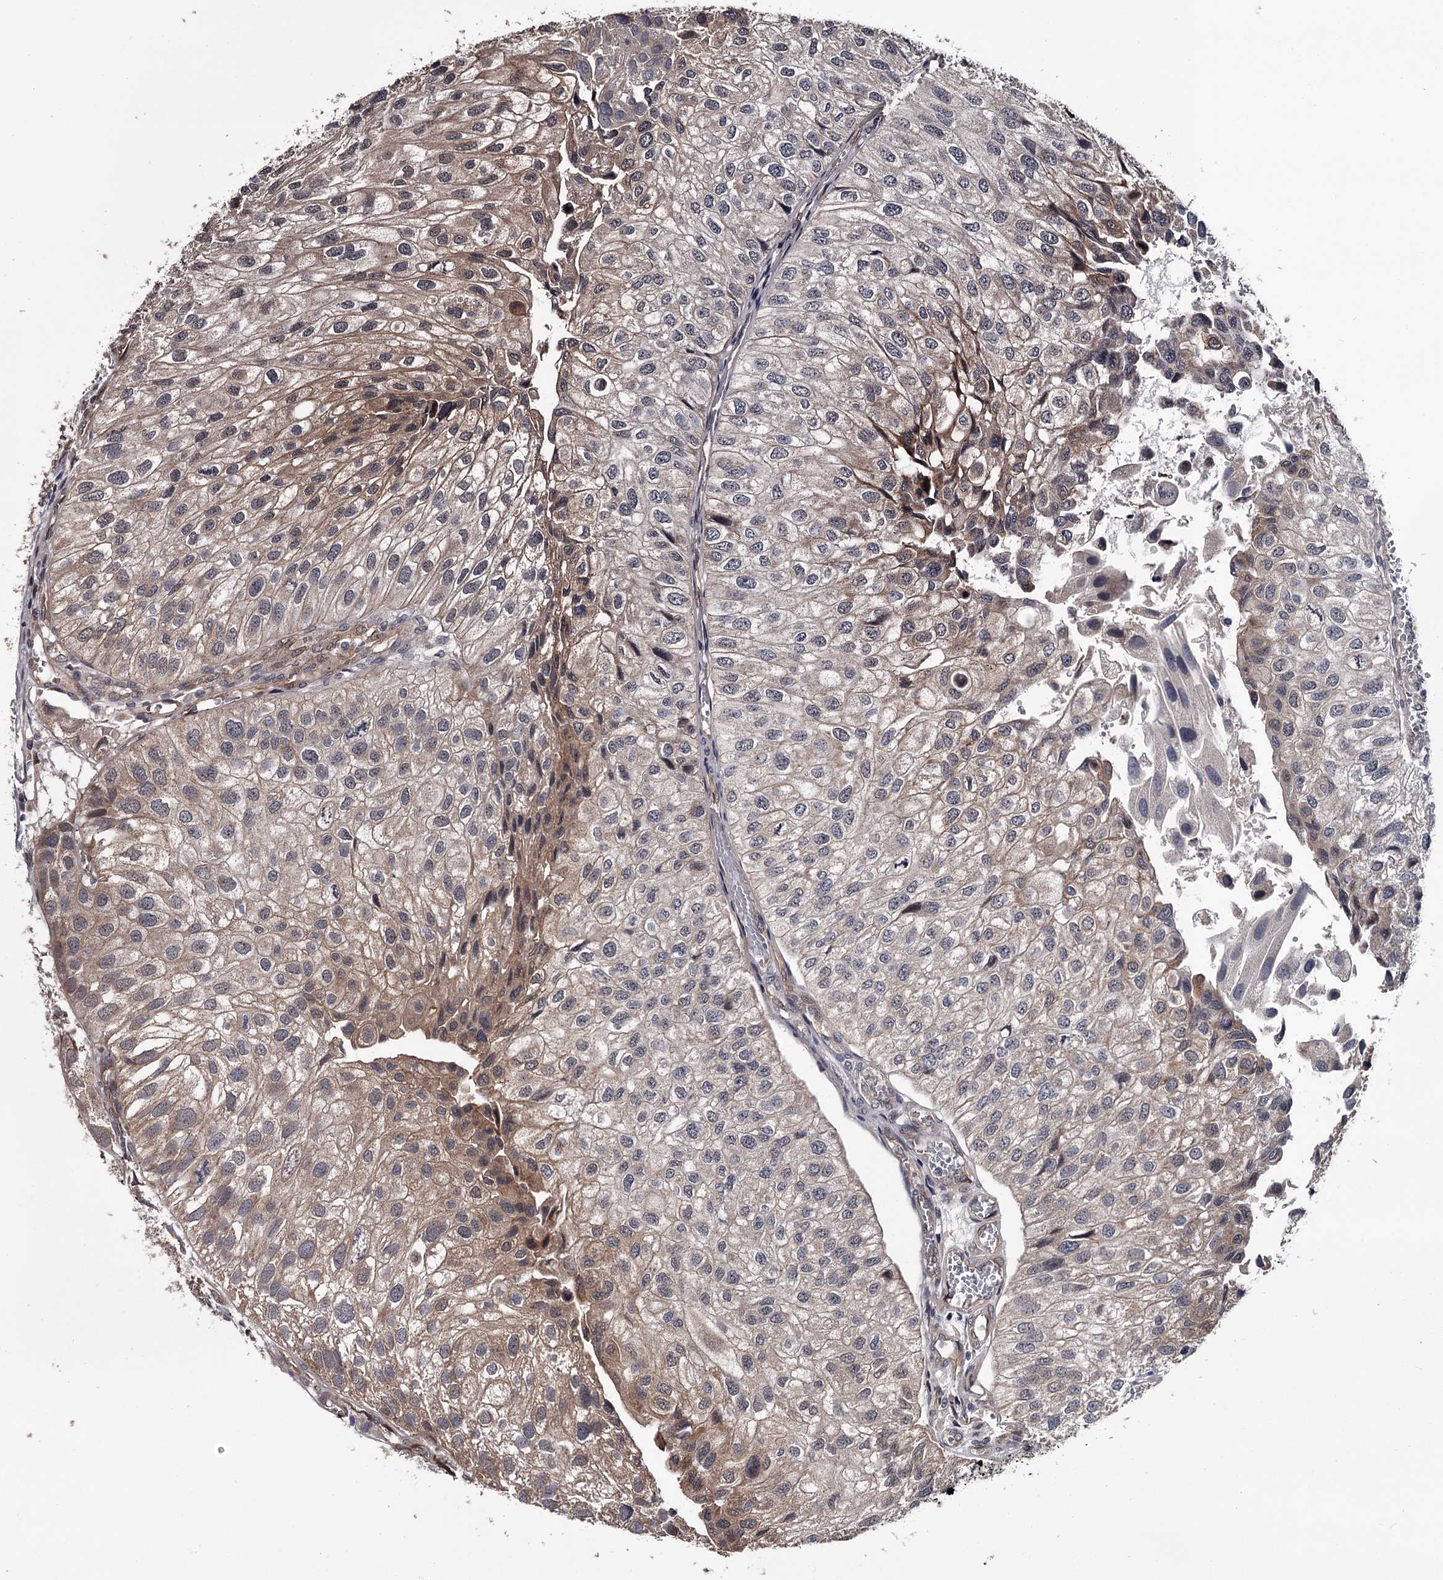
{"staining": {"intensity": "moderate", "quantity": "<25%", "location": "cytoplasmic/membranous"}, "tissue": "urothelial cancer", "cell_type": "Tumor cells", "image_type": "cancer", "snomed": [{"axis": "morphology", "description": "Urothelial carcinoma, Low grade"}, {"axis": "topography", "description": "Urinary bladder"}], "caption": "IHC image of neoplastic tissue: human urothelial carcinoma (low-grade) stained using IHC shows low levels of moderate protein expression localized specifically in the cytoplasmic/membranous of tumor cells, appearing as a cytoplasmic/membranous brown color.", "gene": "CDC42EP2", "patient": {"sex": "female", "age": 89}}